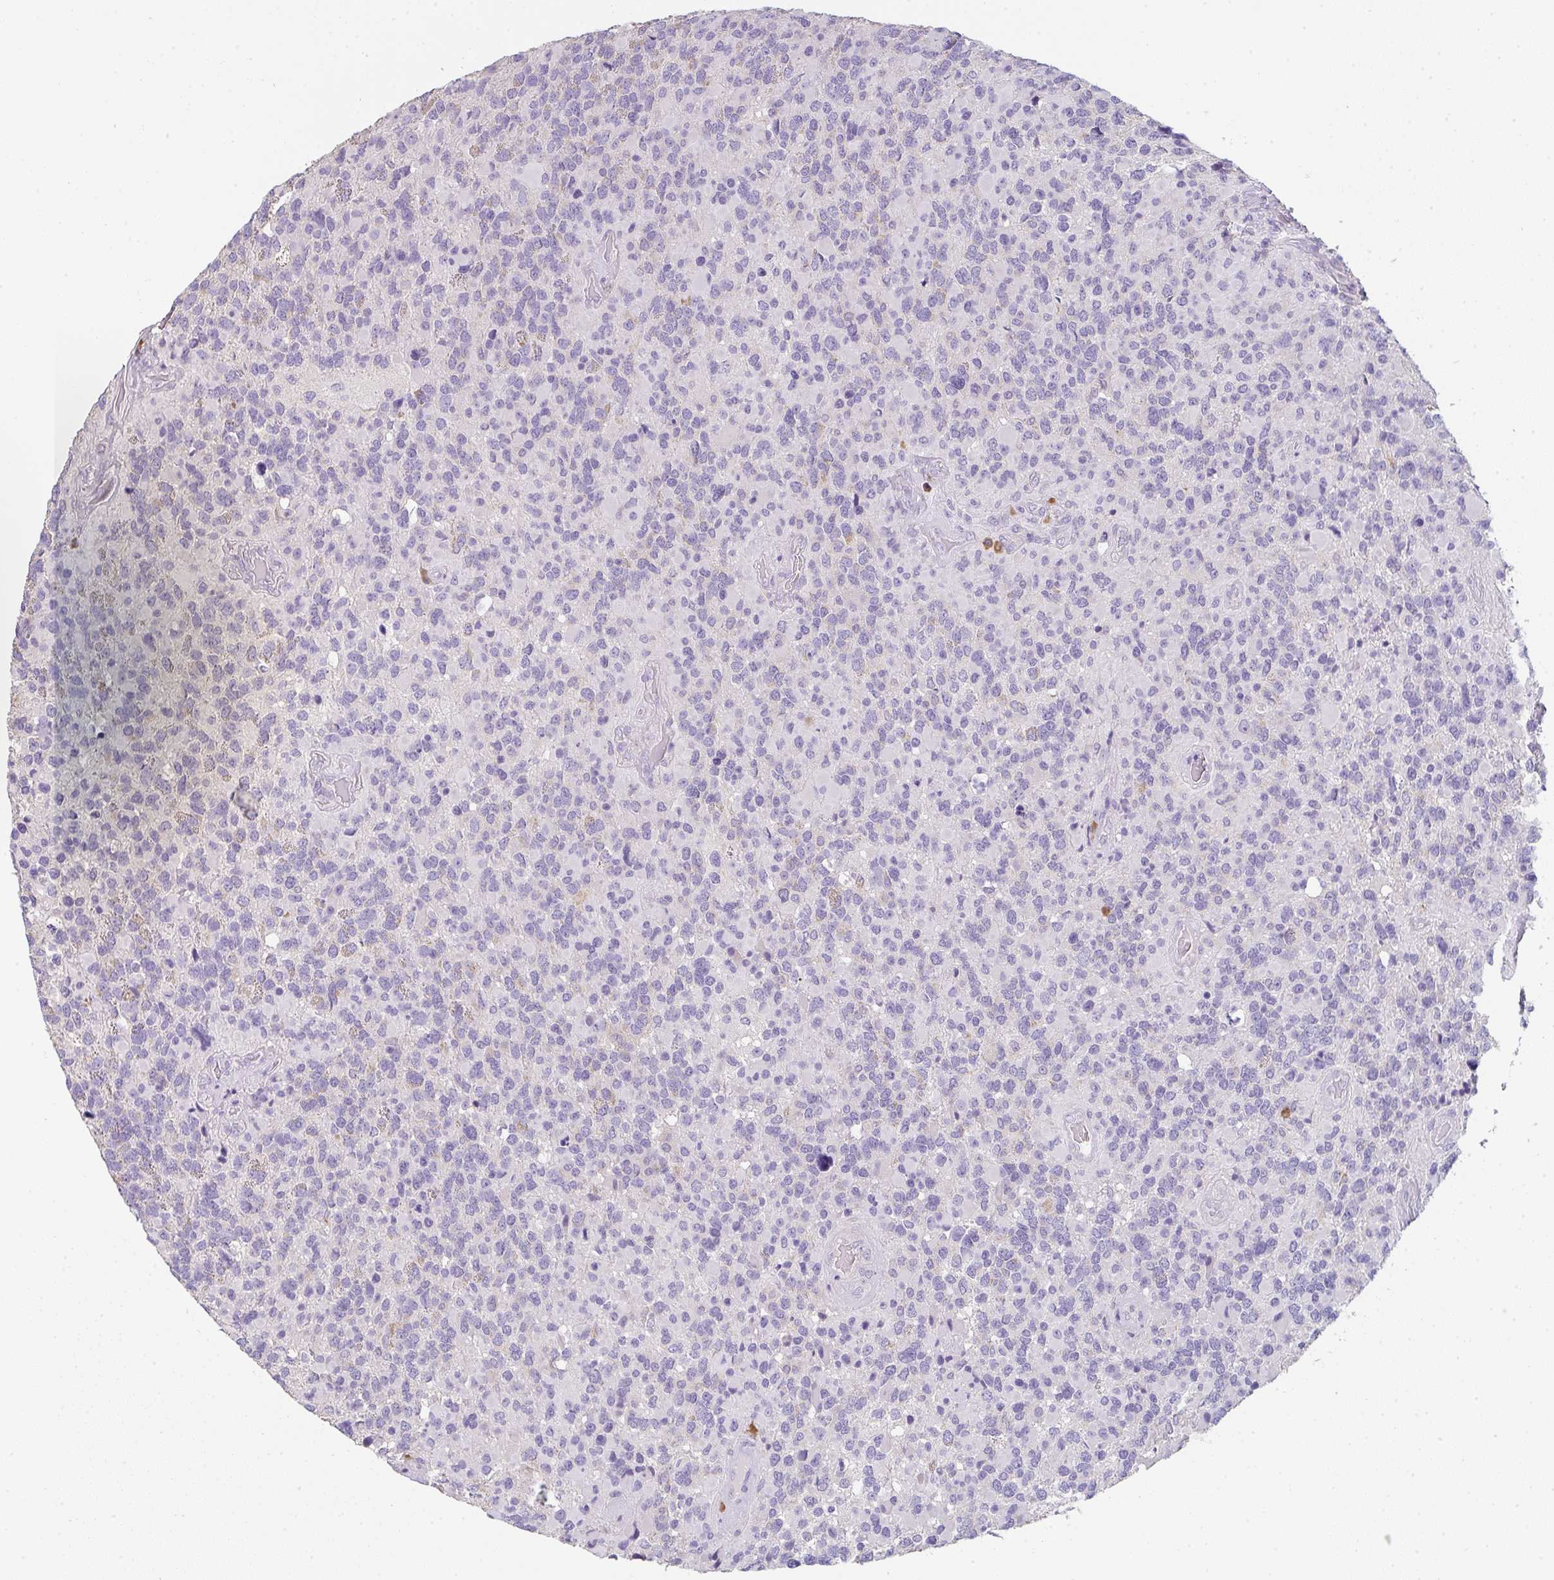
{"staining": {"intensity": "negative", "quantity": "none", "location": "none"}, "tissue": "glioma", "cell_type": "Tumor cells", "image_type": "cancer", "snomed": [{"axis": "morphology", "description": "Glioma, malignant, High grade"}, {"axis": "topography", "description": "Brain"}], "caption": "Immunohistochemistry (IHC) histopathology image of neoplastic tissue: malignant glioma (high-grade) stained with DAB displays no significant protein expression in tumor cells.", "gene": "ZNF215", "patient": {"sex": "female", "age": 40}}